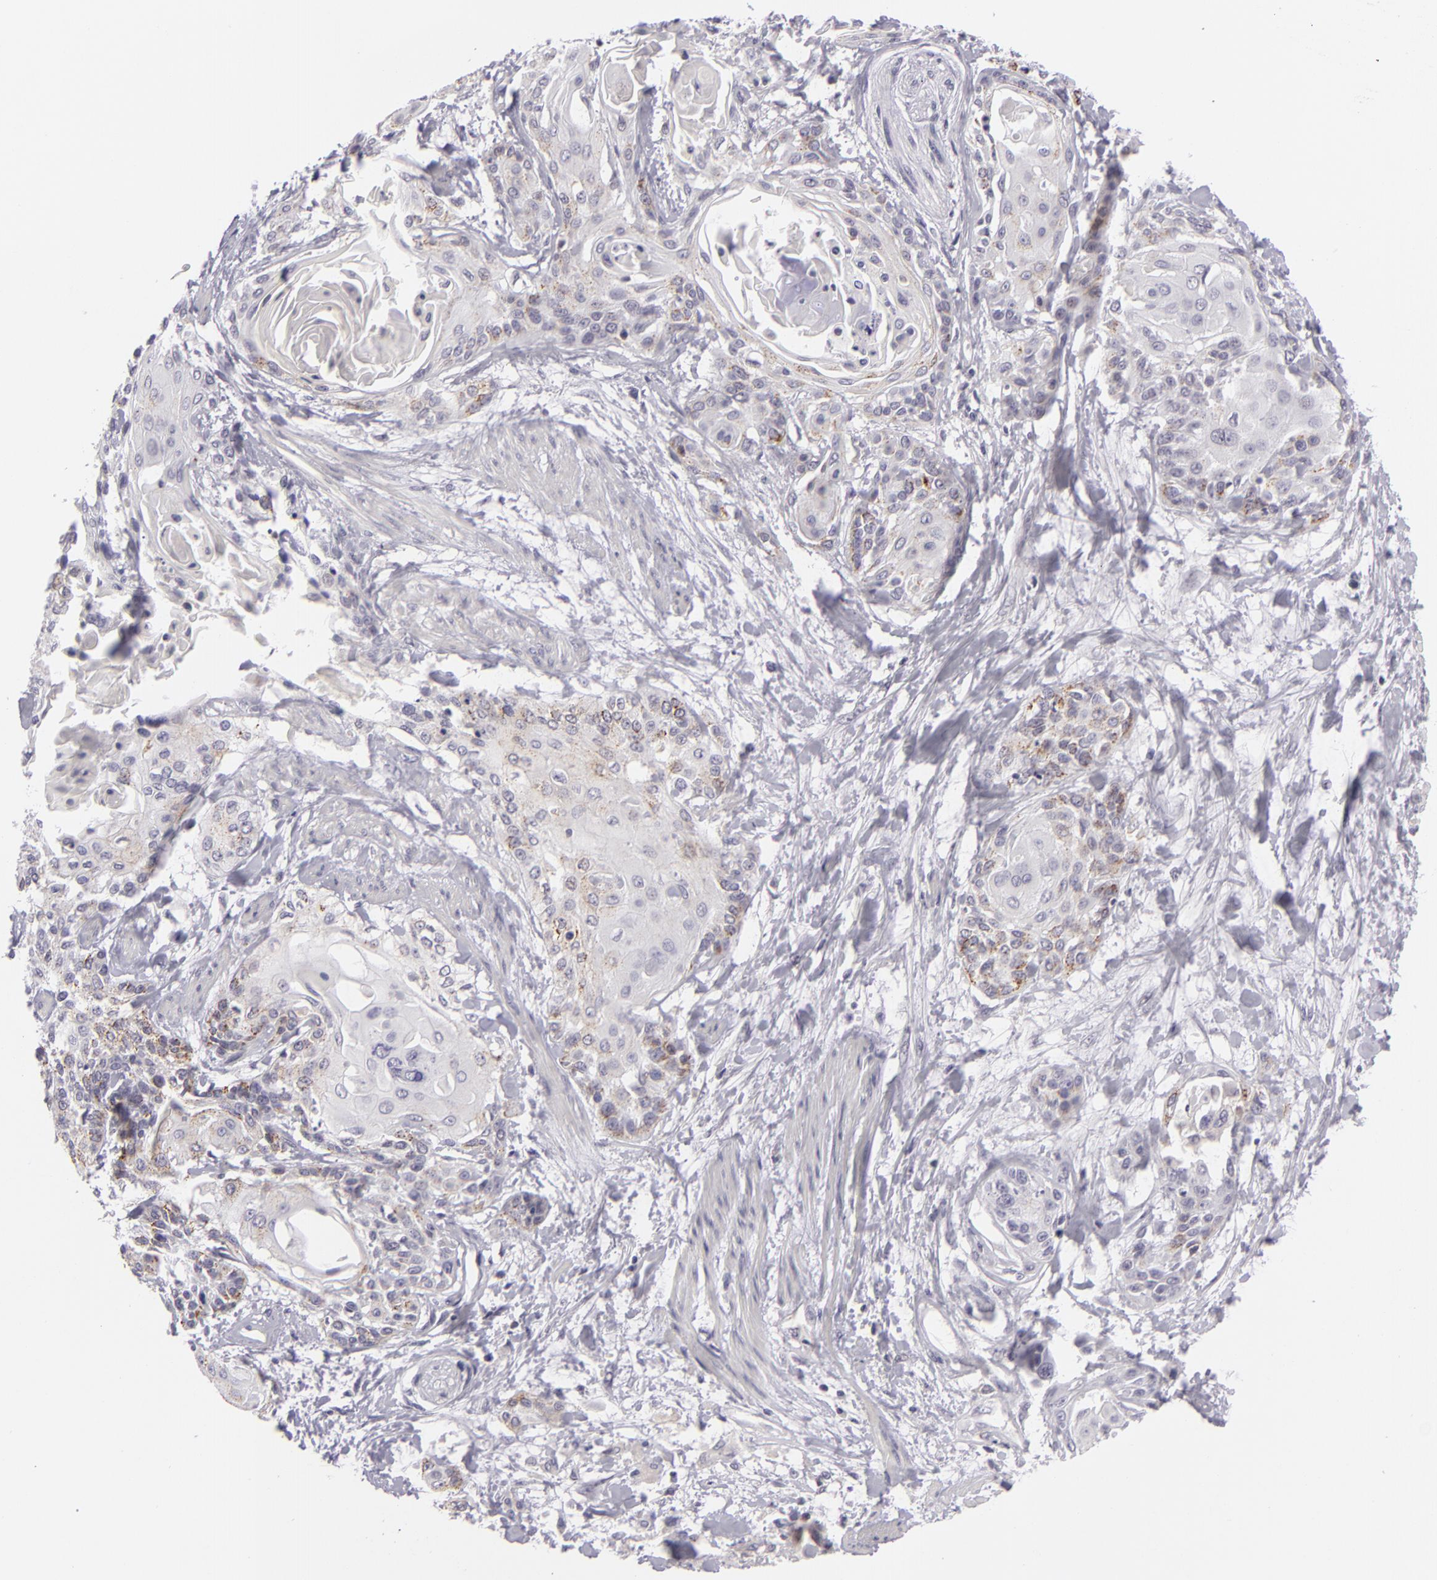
{"staining": {"intensity": "negative", "quantity": "none", "location": "none"}, "tissue": "cervical cancer", "cell_type": "Tumor cells", "image_type": "cancer", "snomed": [{"axis": "morphology", "description": "Squamous cell carcinoma, NOS"}, {"axis": "topography", "description": "Cervix"}], "caption": "DAB immunohistochemical staining of human squamous cell carcinoma (cervical) demonstrates no significant staining in tumor cells.", "gene": "KCNAB2", "patient": {"sex": "female", "age": 57}}